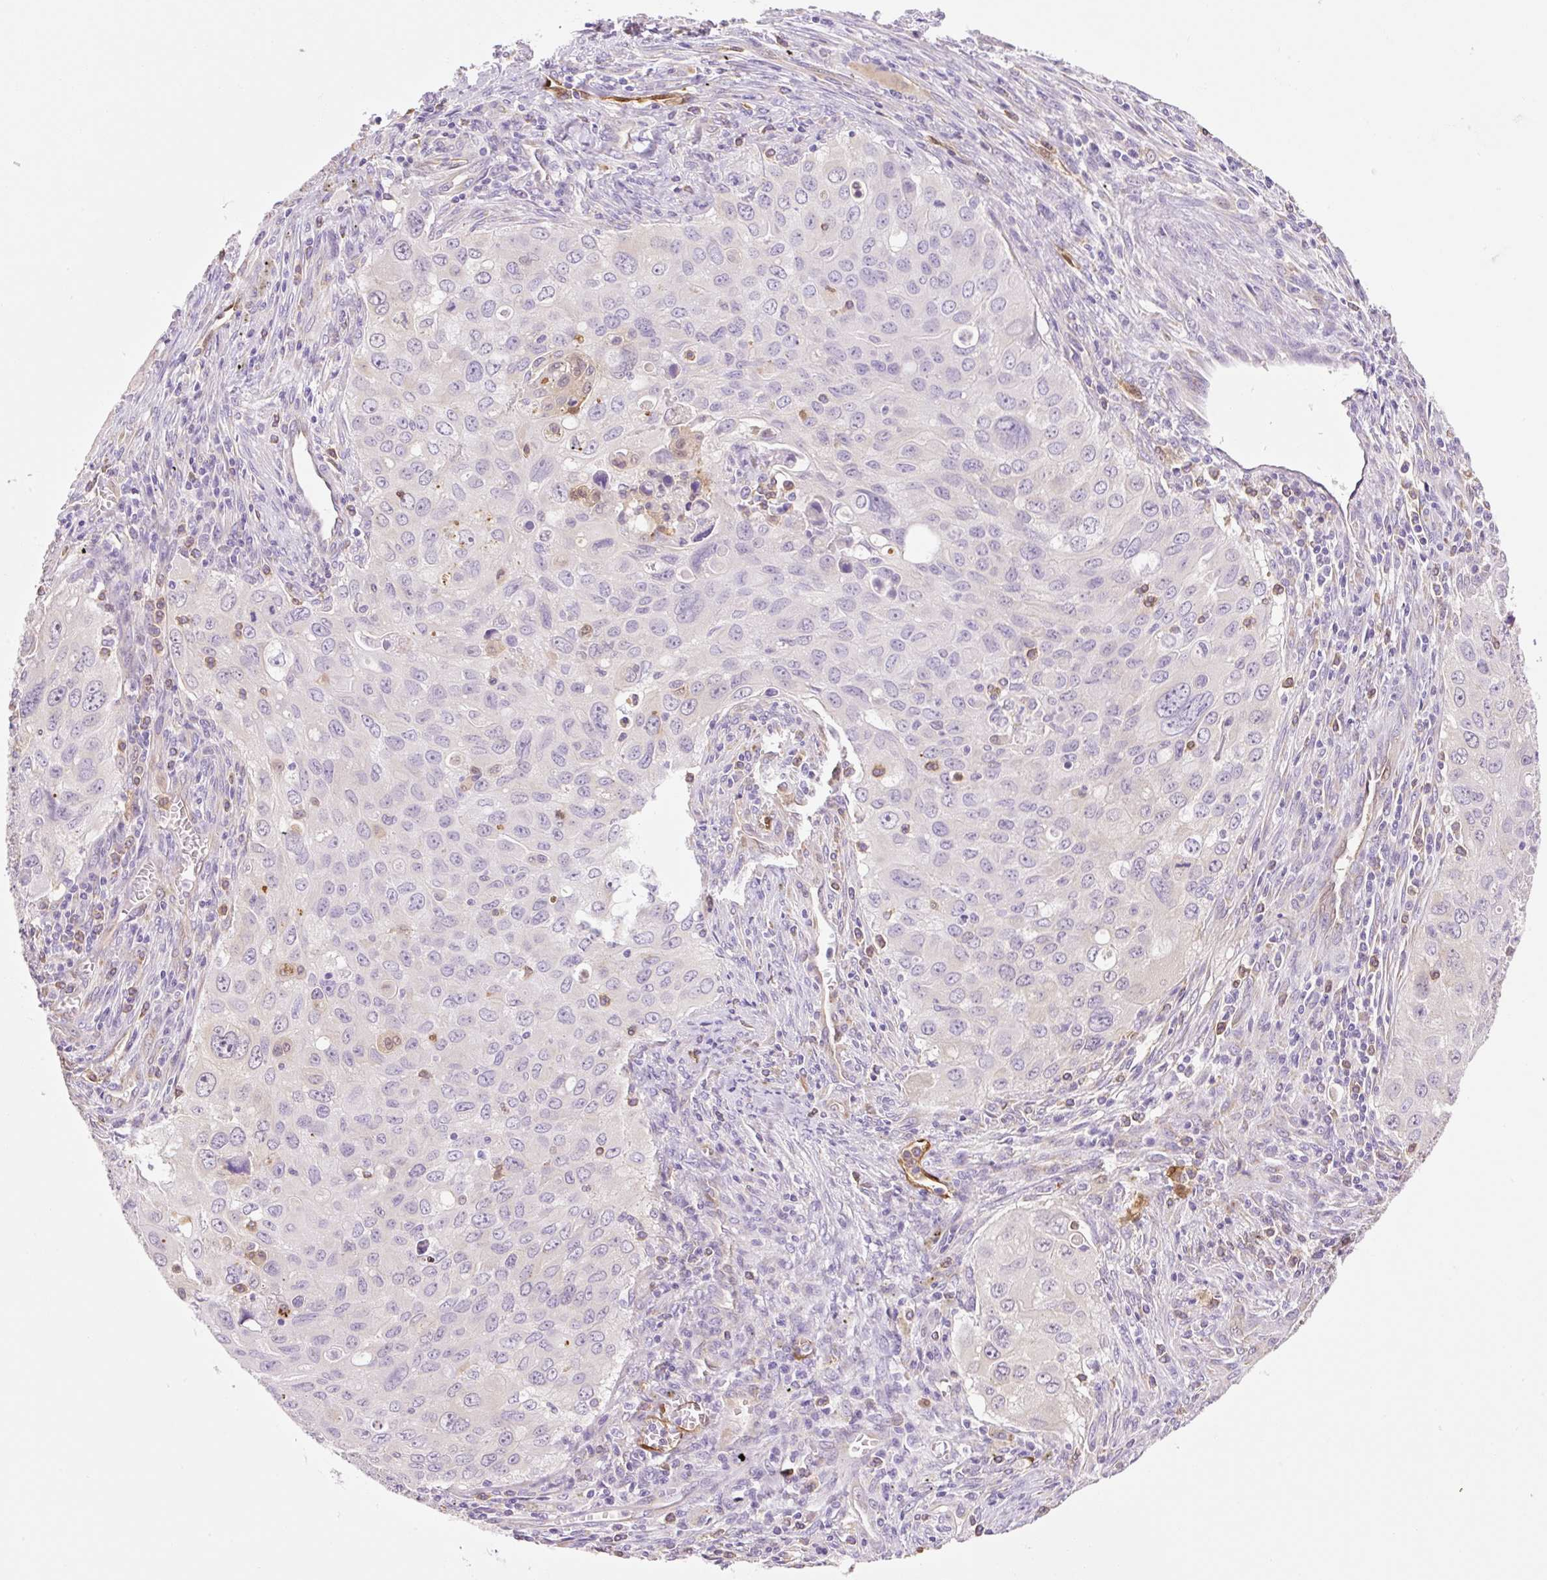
{"staining": {"intensity": "weak", "quantity": "<25%", "location": "cytoplasmic/membranous"}, "tissue": "lung cancer", "cell_type": "Tumor cells", "image_type": "cancer", "snomed": [{"axis": "morphology", "description": "Adenocarcinoma, NOS"}, {"axis": "morphology", "description": "Adenocarcinoma, metastatic, NOS"}, {"axis": "topography", "description": "Lymph node"}, {"axis": "topography", "description": "Lung"}], "caption": "Immunohistochemistry of metastatic adenocarcinoma (lung) reveals no positivity in tumor cells.", "gene": "FABP5", "patient": {"sex": "female", "age": 42}}